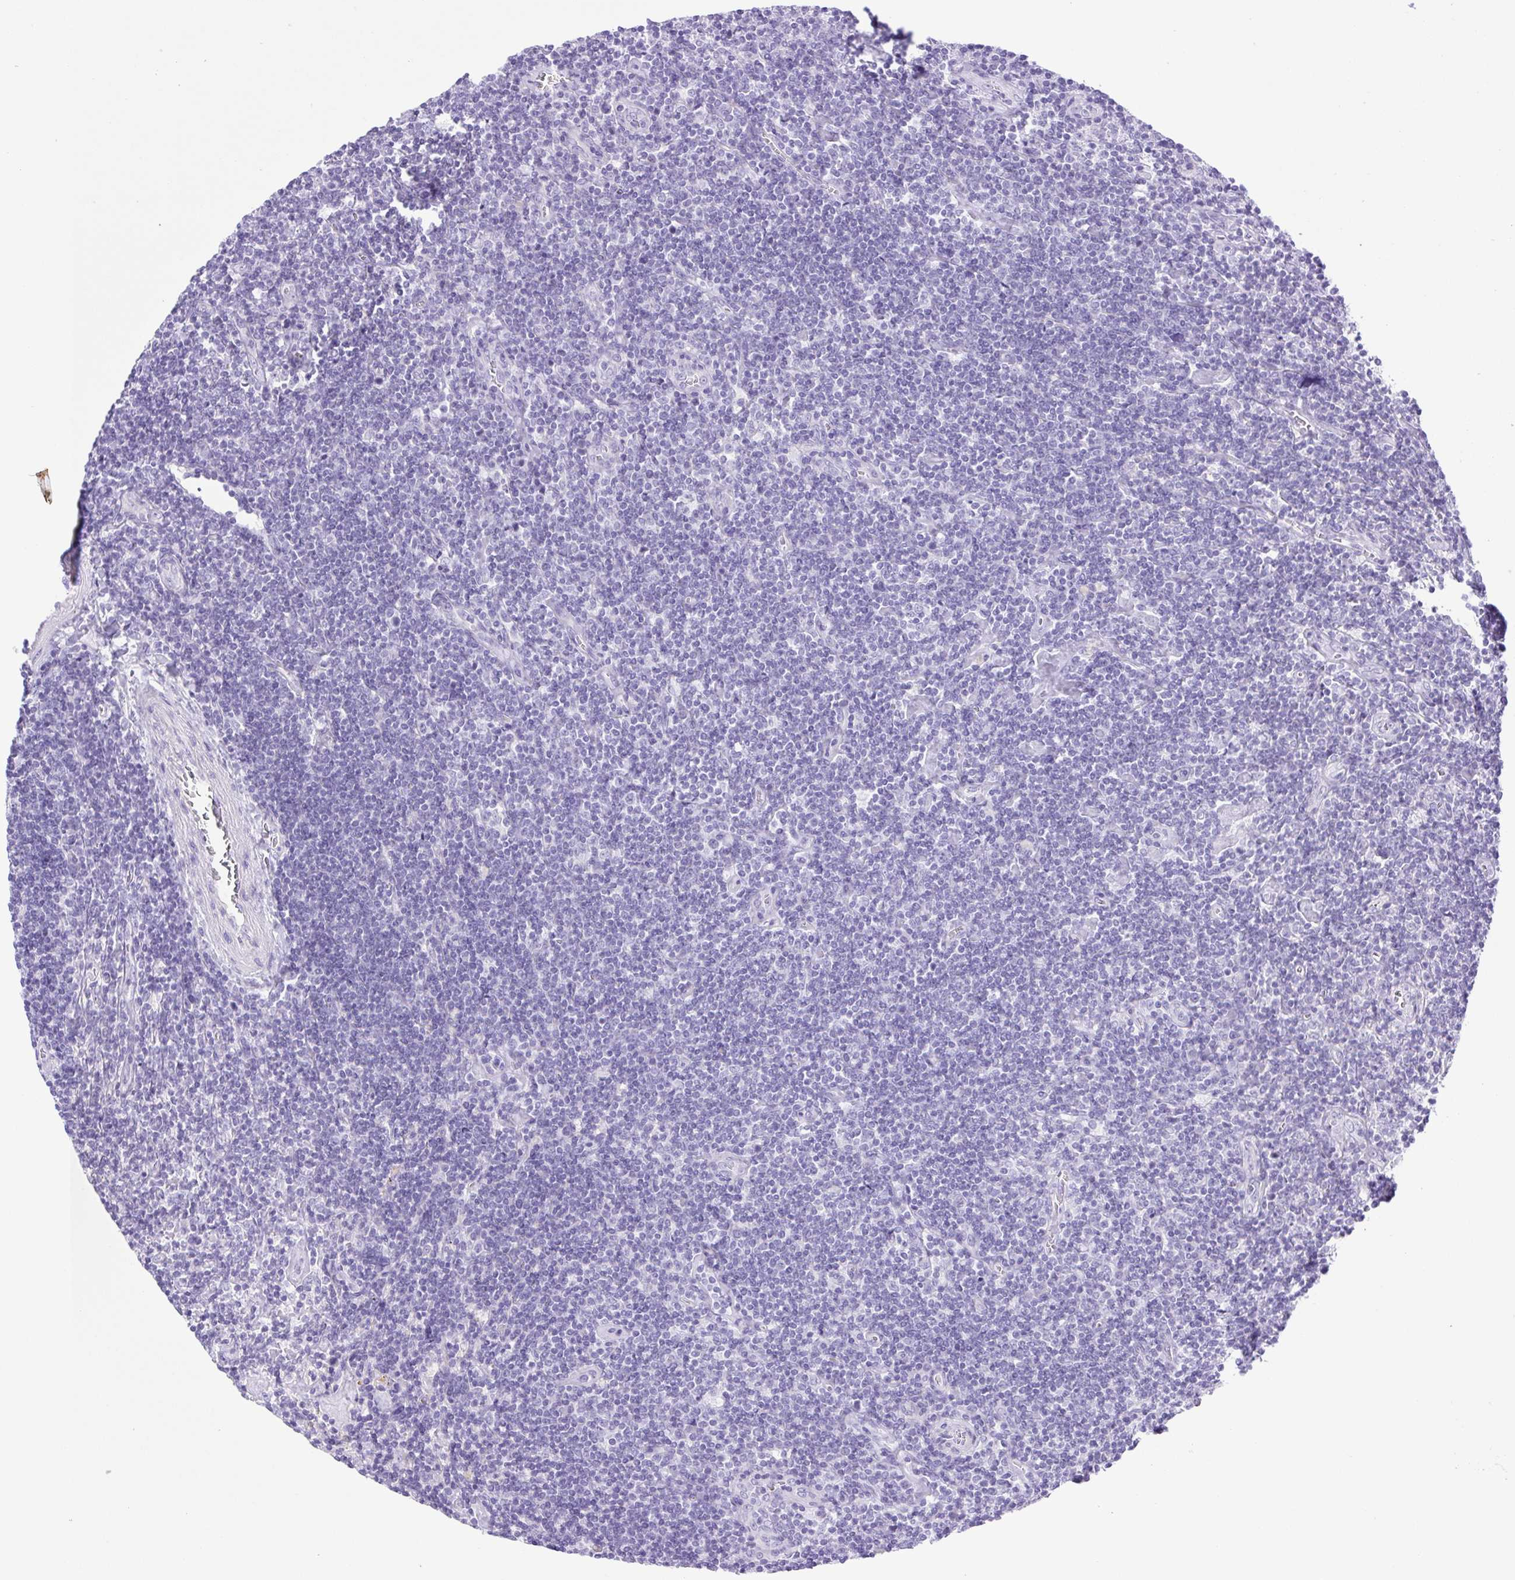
{"staining": {"intensity": "negative", "quantity": "none", "location": "none"}, "tissue": "lymphoma", "cell_type": "Tumor cells", "image_type": "cancer", "snomed": [{"axis": "morphology", "description": "Hodgkin's disease, NOS"}, {"axis": "topography", "description": "Lymph node"}], "caption": "Tumor cells are negative for protein expression in human lymphoma. Brightfield microscopy of immunohistochemistry stained with DAB (3,3'-diaminobenzidine) (brown) and hematoxylin (blue), captured at high magnification.", "gene": "CDSN", "patient": {"sex": "male", "age": 40}}